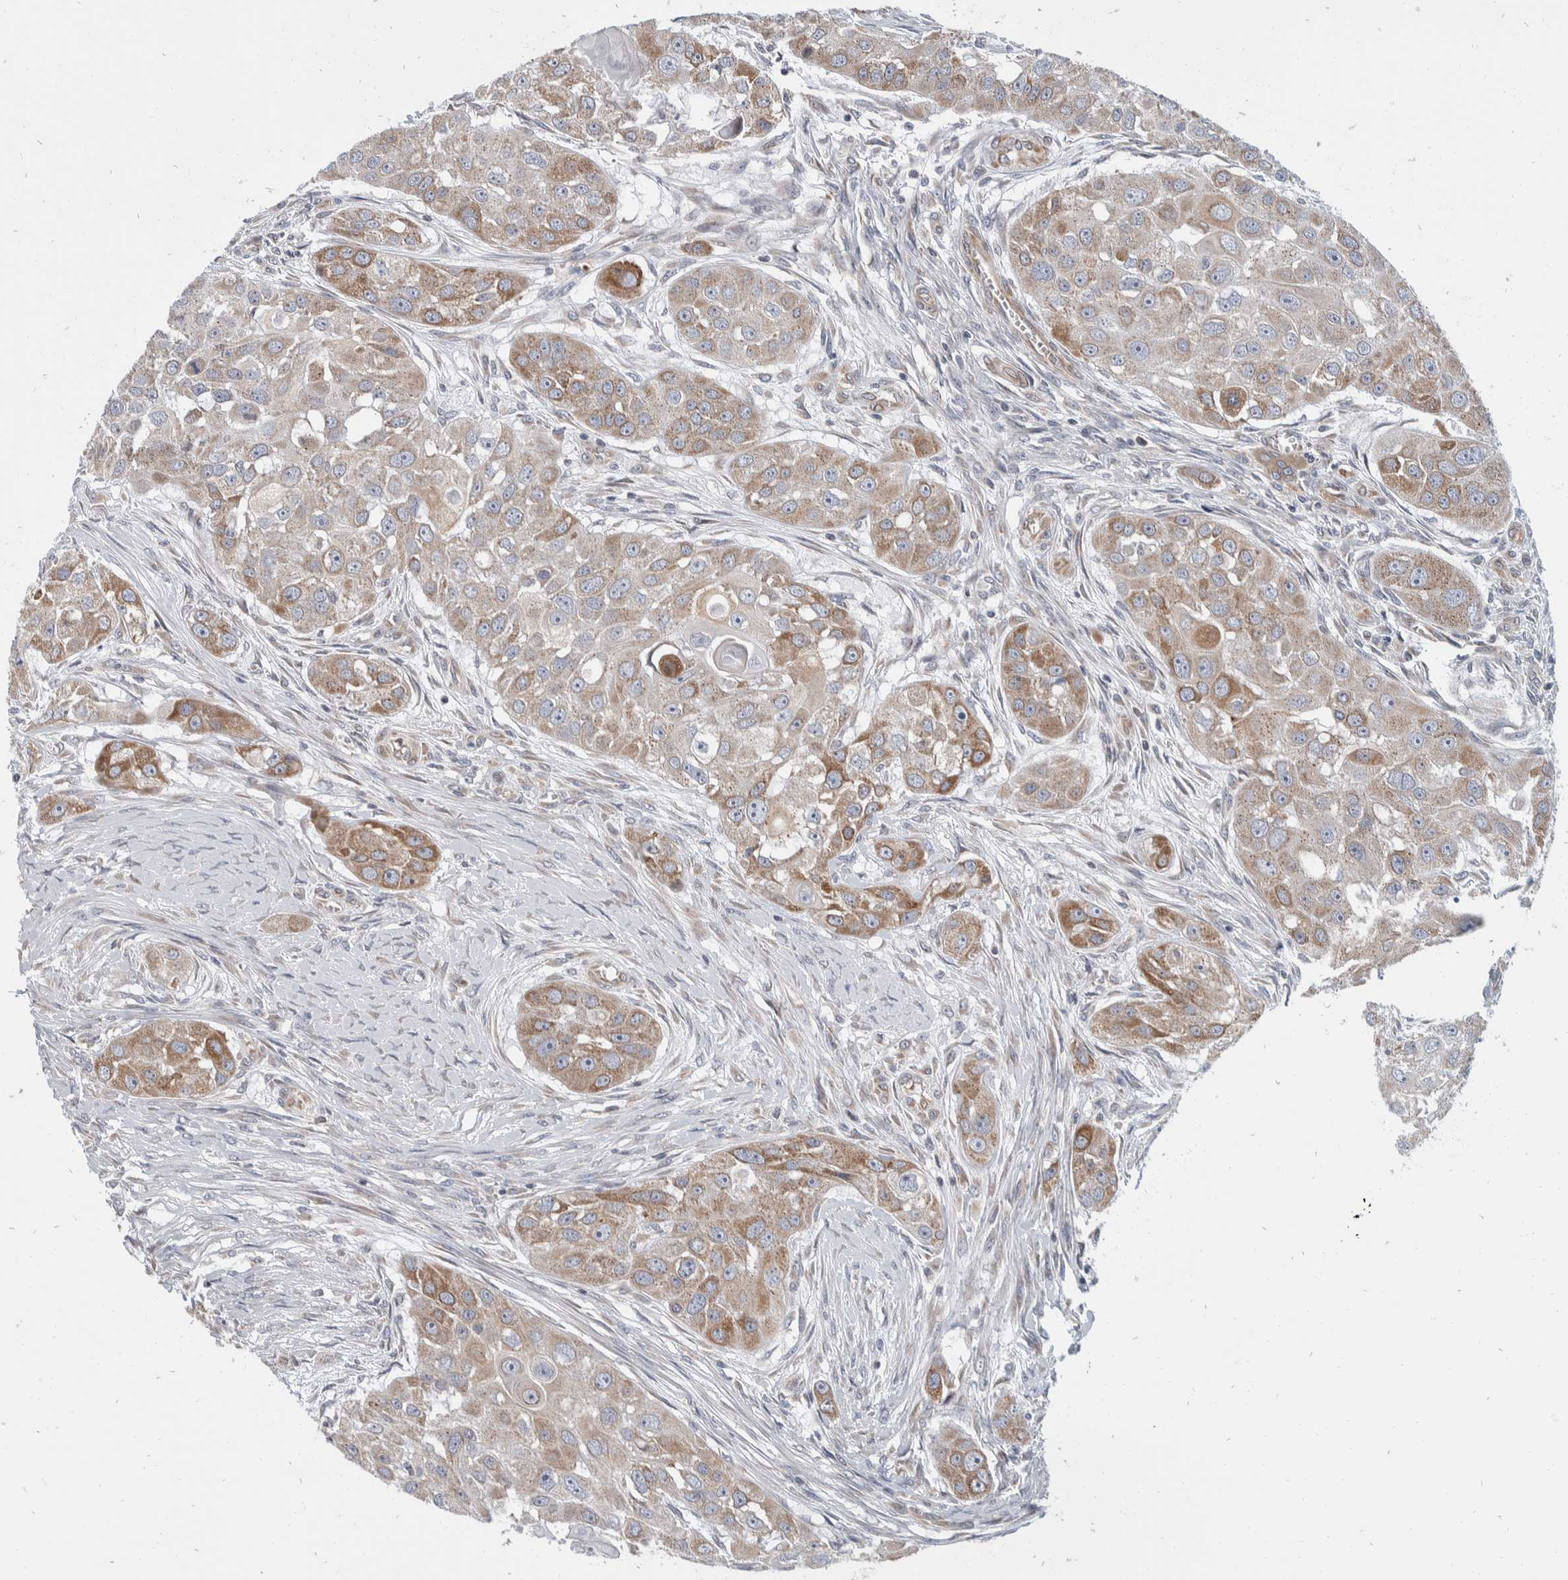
{"staining": {"intensity": "moderate", "quantity": ">75%", "location": "cytoplasmic/membranous"}, "tissue": "head and neck cancer", "cell_type": "Tumor cells", "image_type": "cancer", "snomed": [{"axis": "morphology", "description": "Normal tissue, NOS"}, {"axis": "morphology", "description": "Squamous cell carcinoma, NOS"}, {"axis": "topography", "description": "Skeletal muscle"}, {"axis": "topography", "description": "Head-Neck"}], "caption": "Head and neck cancer (squamous cell carcinoma) stained for a protein (brown) displays moderate cytoplasmic/membranous positive staining in approximately >75% of tumor cells.", "gene": "TMEM245", "patient": {"sex": "male", "age": 51}}